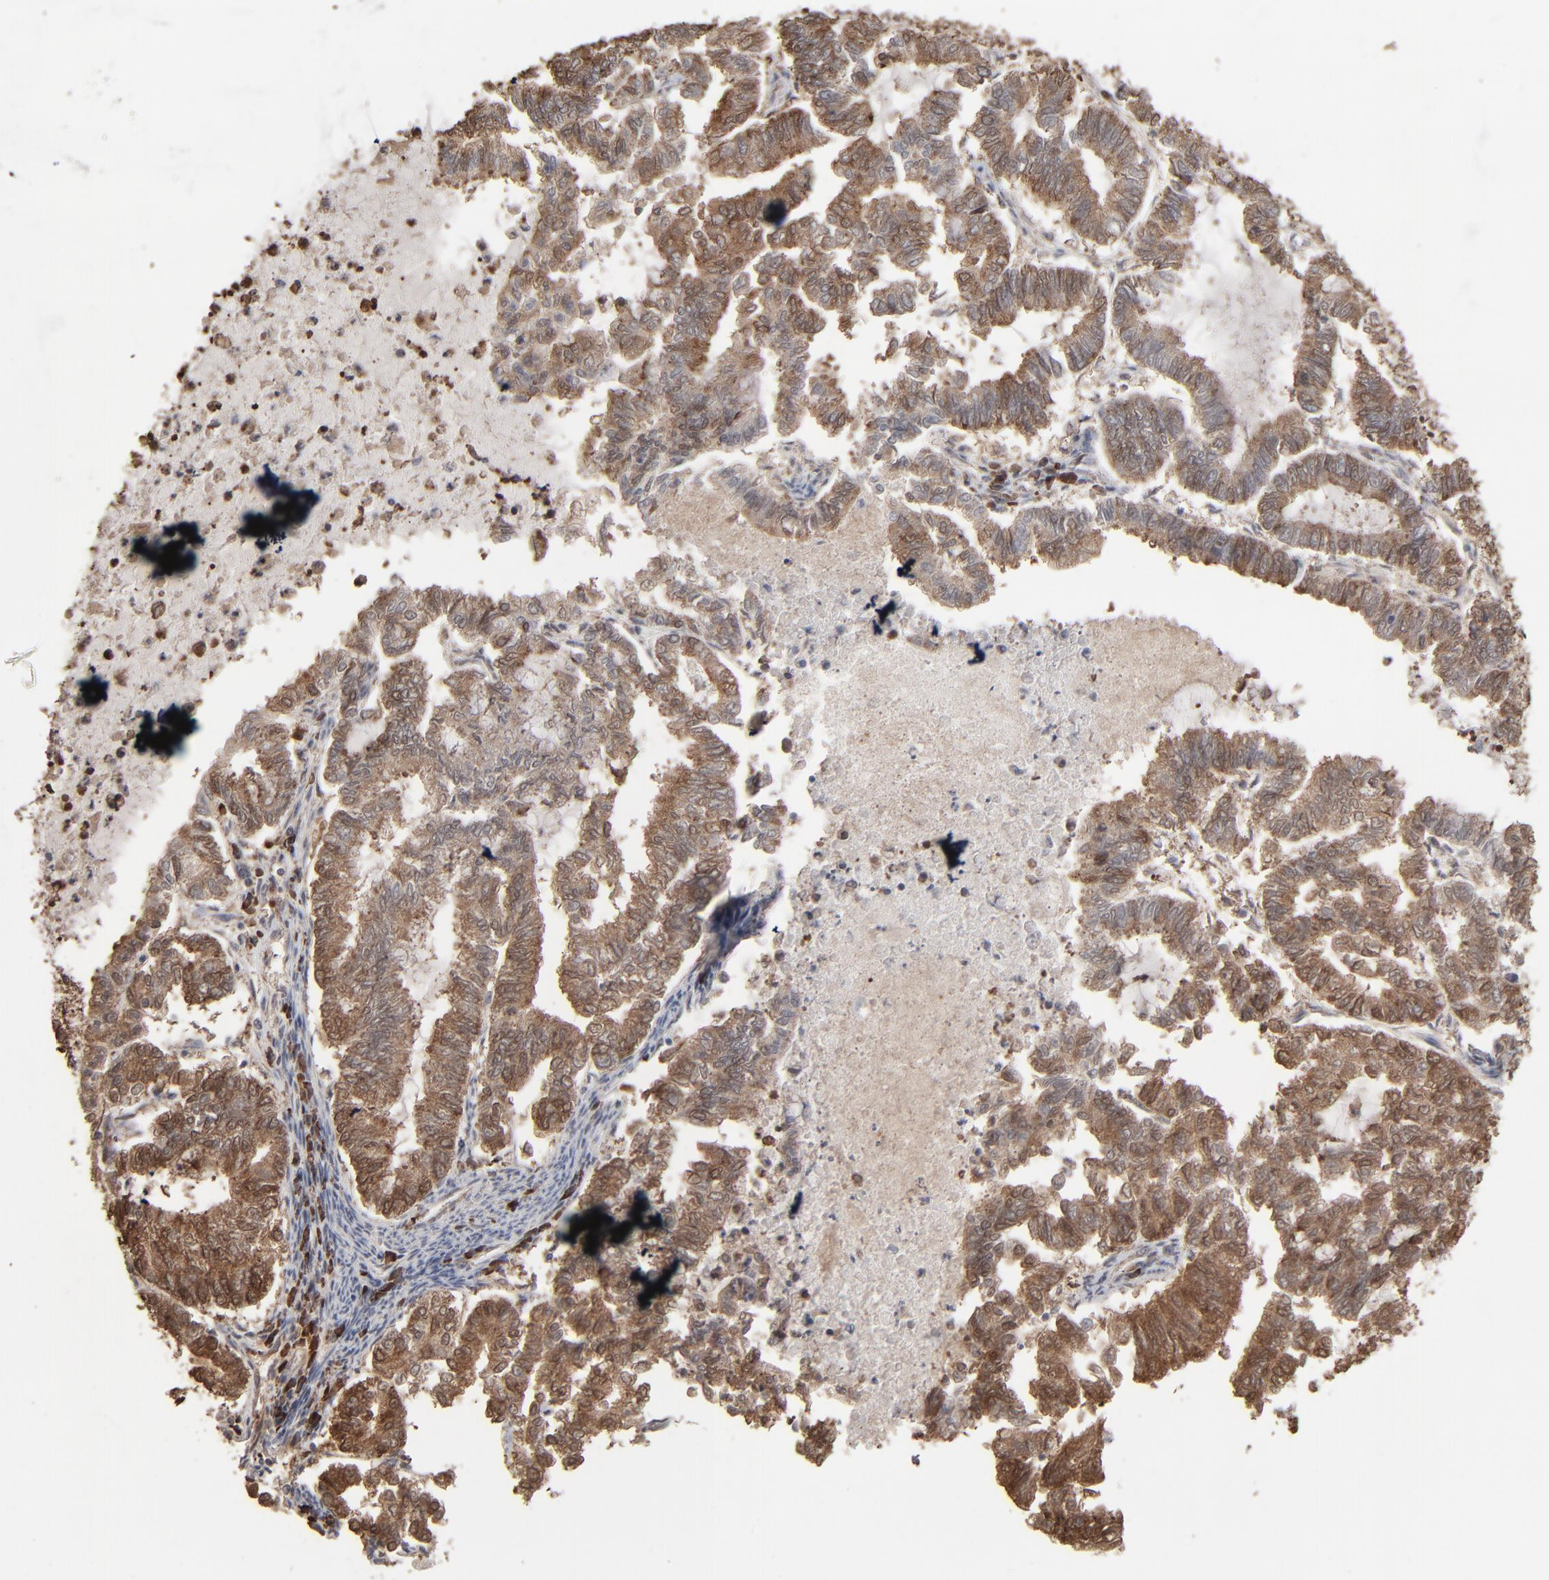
{"staining": {"intensity": "strong", "quantity": ">75%", "location": "cytoplasmic/membranous"}, "tissue": "endometrial cancer", "cell_type": "Tumor cells", "image_type": "cancer", "snomed": [{"axis": "morphology", "description": "Adenocarcinoma, NOS"}, {"axis": "topography", "description": "Endometrium"}], "caption": "Immunohistochemical staining of adenocarcinoma (endometrial) exhibits high levels of strong cytoplasmic/membranous expression in about >75% of tumor cells.", "gene": "NME1-NME2", "patient": {"sex": "female", "age": 79}}